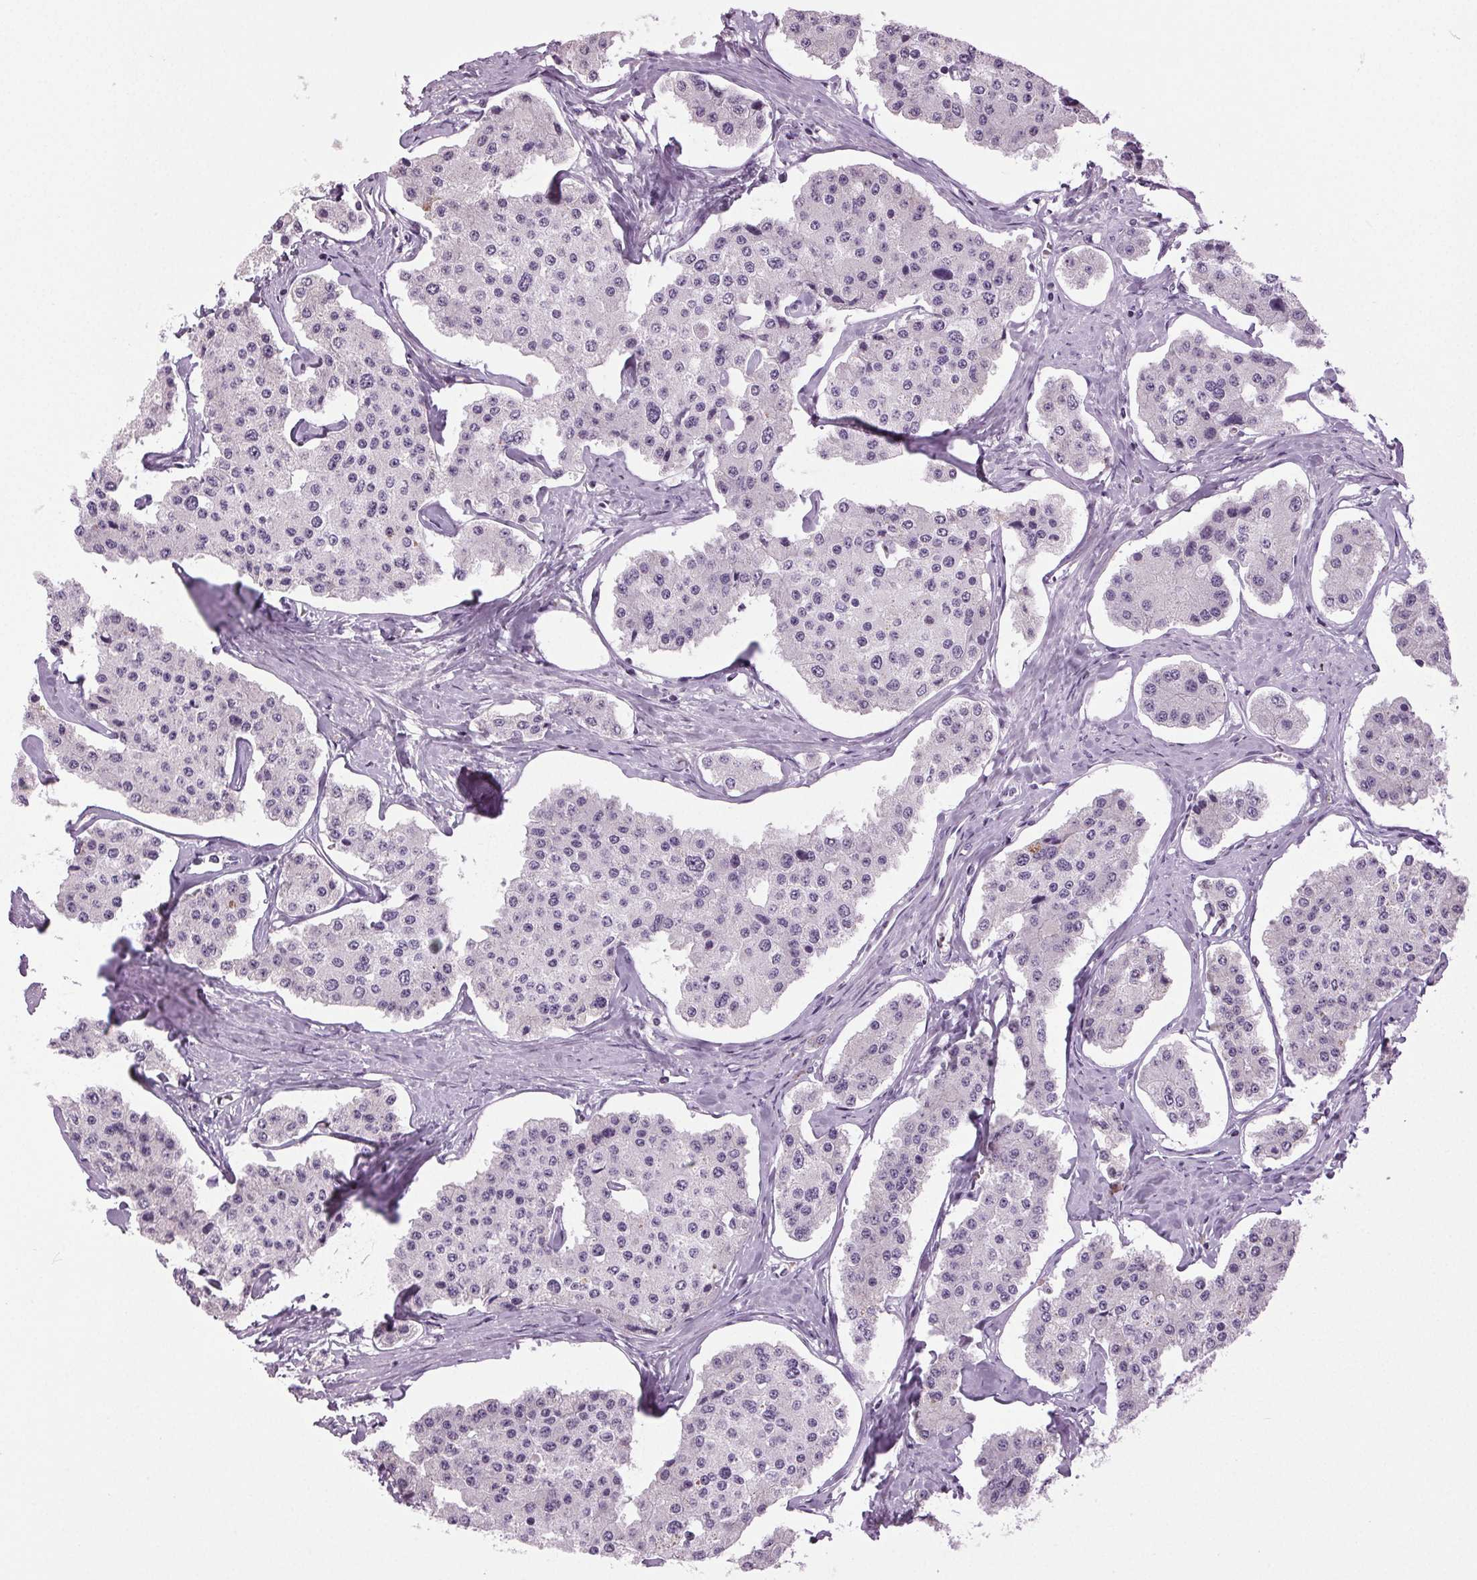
{"staining": {"intensity": "negative", "quantity": "none", "location": "none"}, "tissue": "carcinoid", "cell_type": "Tumor cells", "image_type": "cancer", "snomed": [{"axis": "morphology", "description": "Carcinoid, malignant, NOS"}, {"axis": "topography", "description": "Small intestine"}], "caption": "Tumor cells are negative for brown protein staining in carcinoid (malignant).", "gene": "DNAH12", "patient": {"sex": "female", "age": 65}}